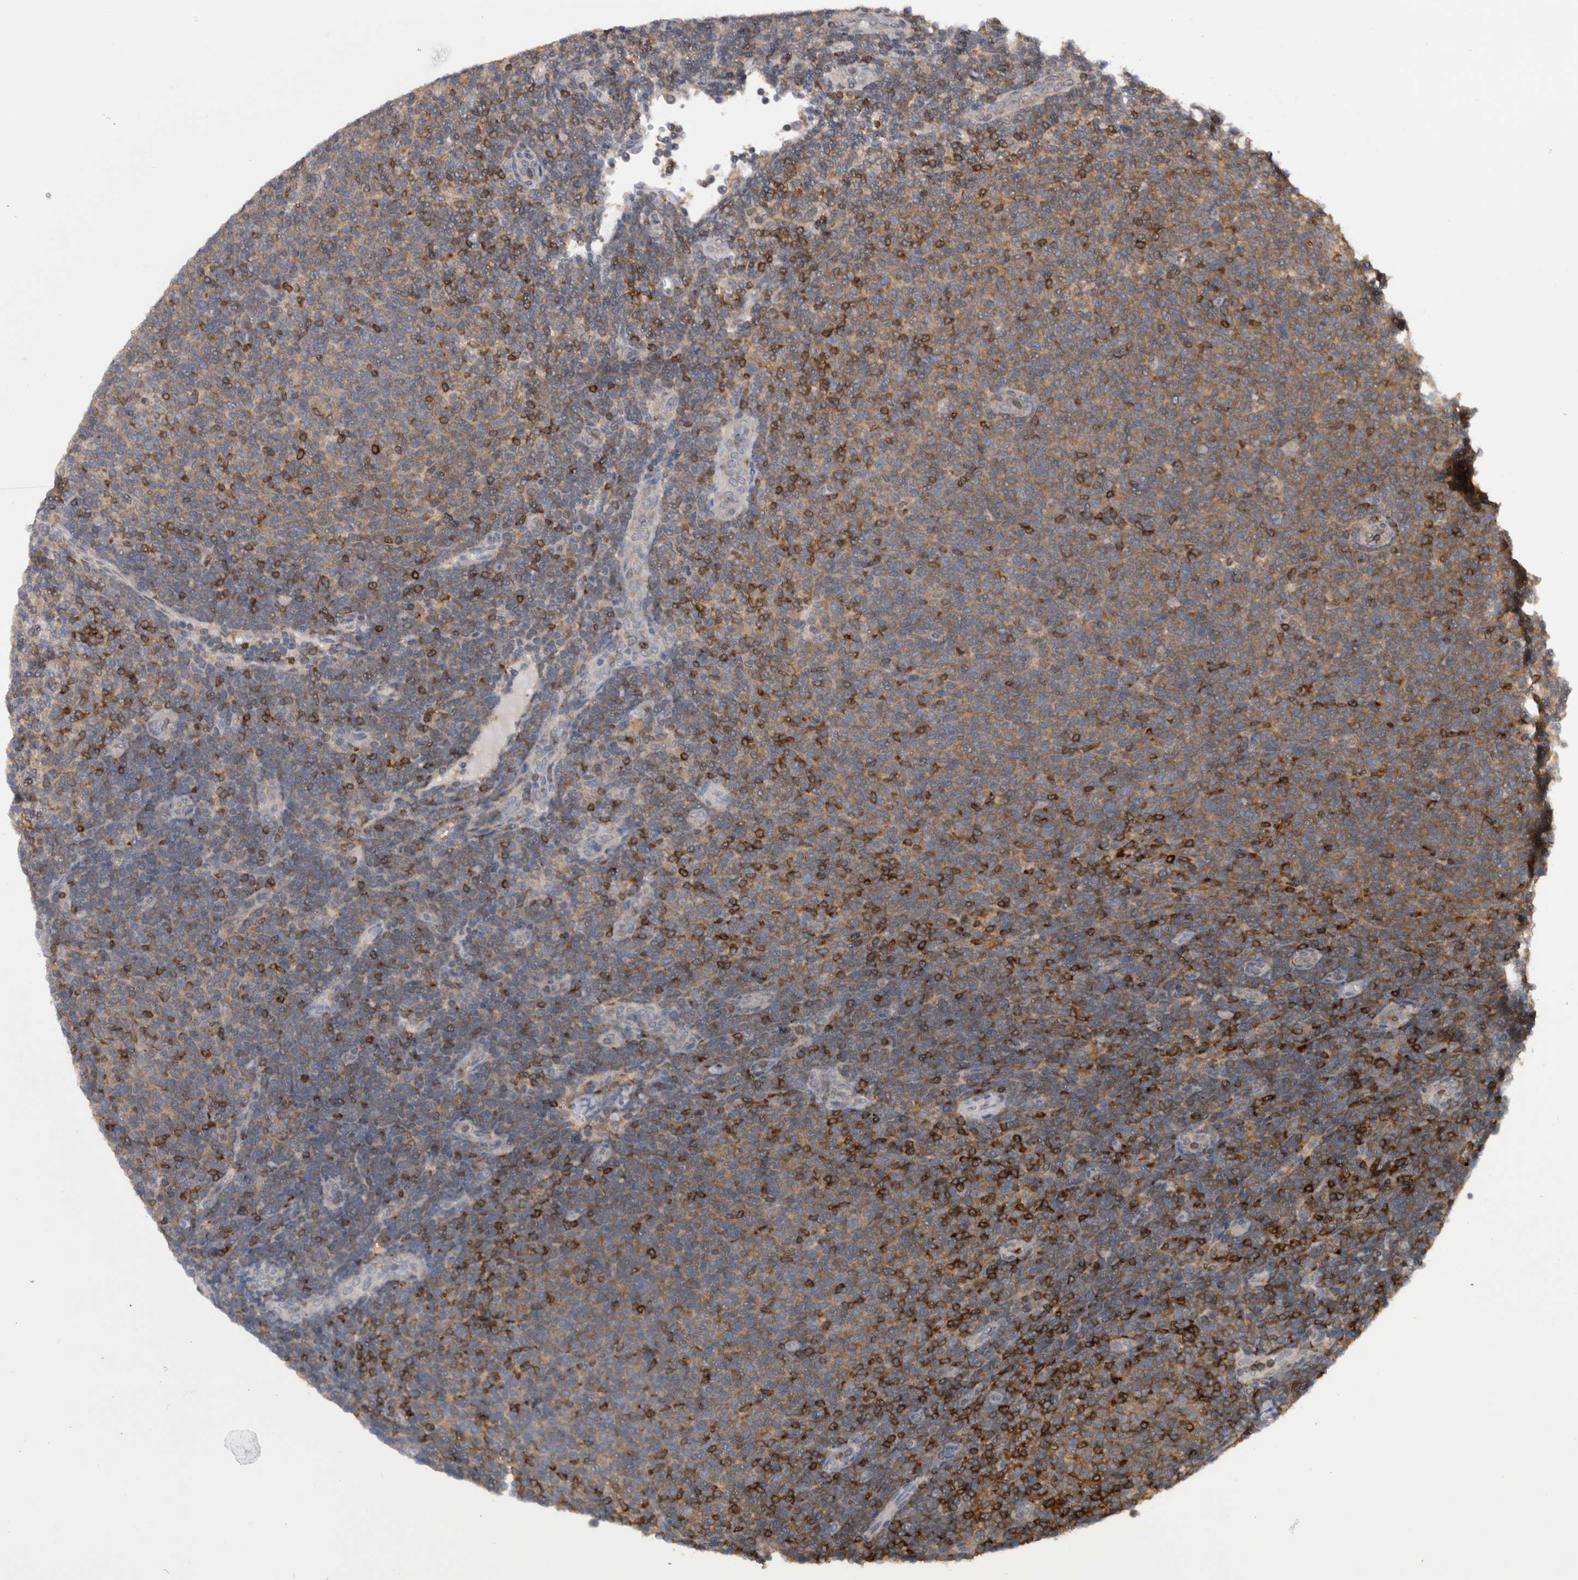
{"staining": {"intensity": "moderate", "quantity": "25%-75%", "location": "cytoplasmic/membranous"}, "tissue": "lymphoma", "cell_type": "Tumor cells", "image_type": "cancer", "snomed": [{"axis": "morphology", "description": "Malignant lymphoma, non-Hodgkin's type, Low grade"}, {"axis": "topography", "description": "Lymph node"}], "caption": "Human malignant lymphoma, non-Hodgkin's type (low-grade) stained with a brown dye exhibits moderate cytoplasmic/membranous positive staining in about 25%-75% of tumor cells.", "gene": "NFATC2", "patient": {"sex": "male", "age": 66}}